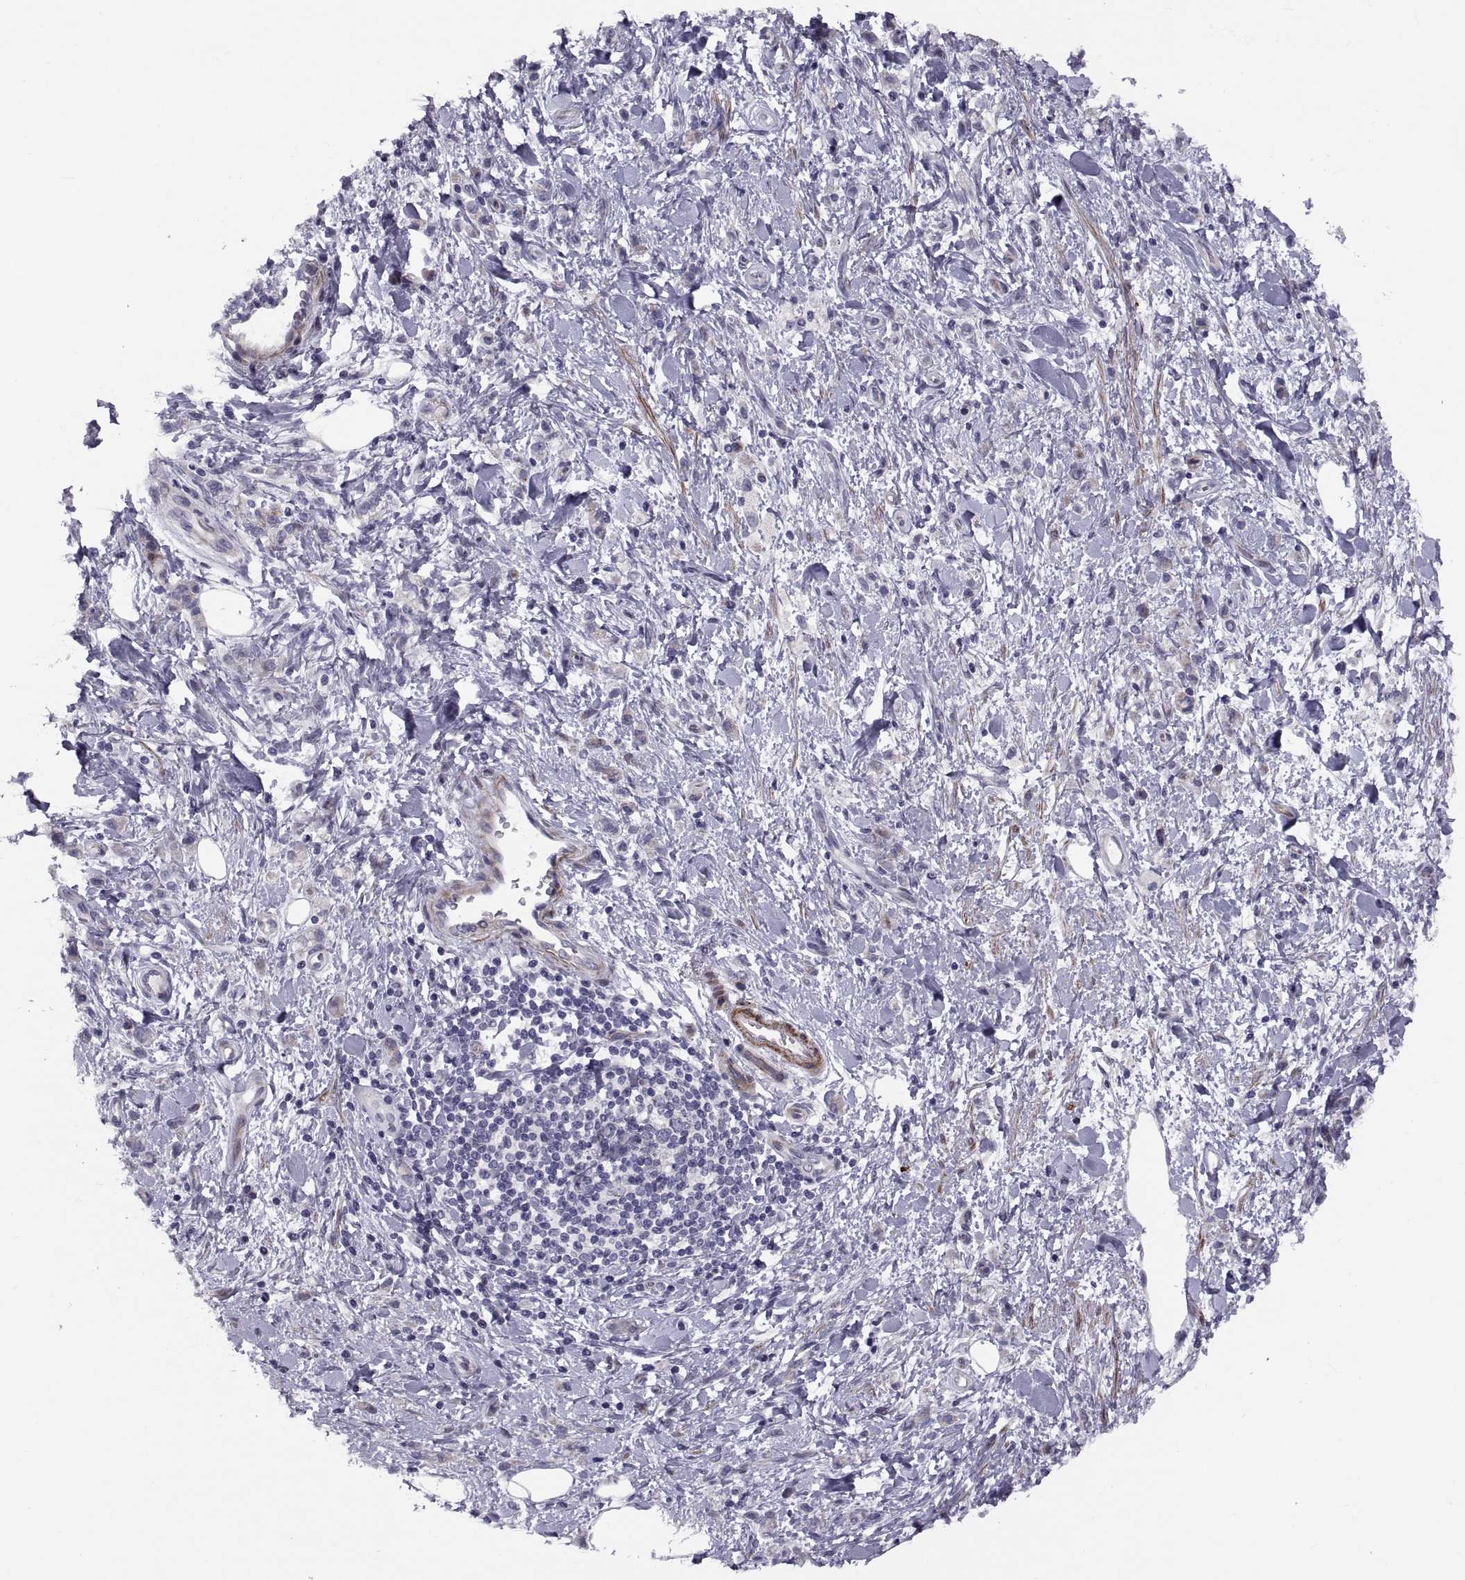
{"staining": {"intensity": "negative", "quantity": "none", "location": "none"}, "tissue": "stomach cancer", "cell_type": "Tumor cells", "image_type": "cancer", "snomed": [{"axis": "morphology", "description": "Adenocarcinoma, NOS"}, {"axis": "topography", "description": "Stomach"}], "caption": "An immunohistochemistry (IHC) image of stomach cancer (adenocarcinoma) is shown. There is no staining in tumor cells of stomach cancer (adenocarcinoma).", "gene": "TMEM158", "patient": {"sex": "male", "age": 77}}